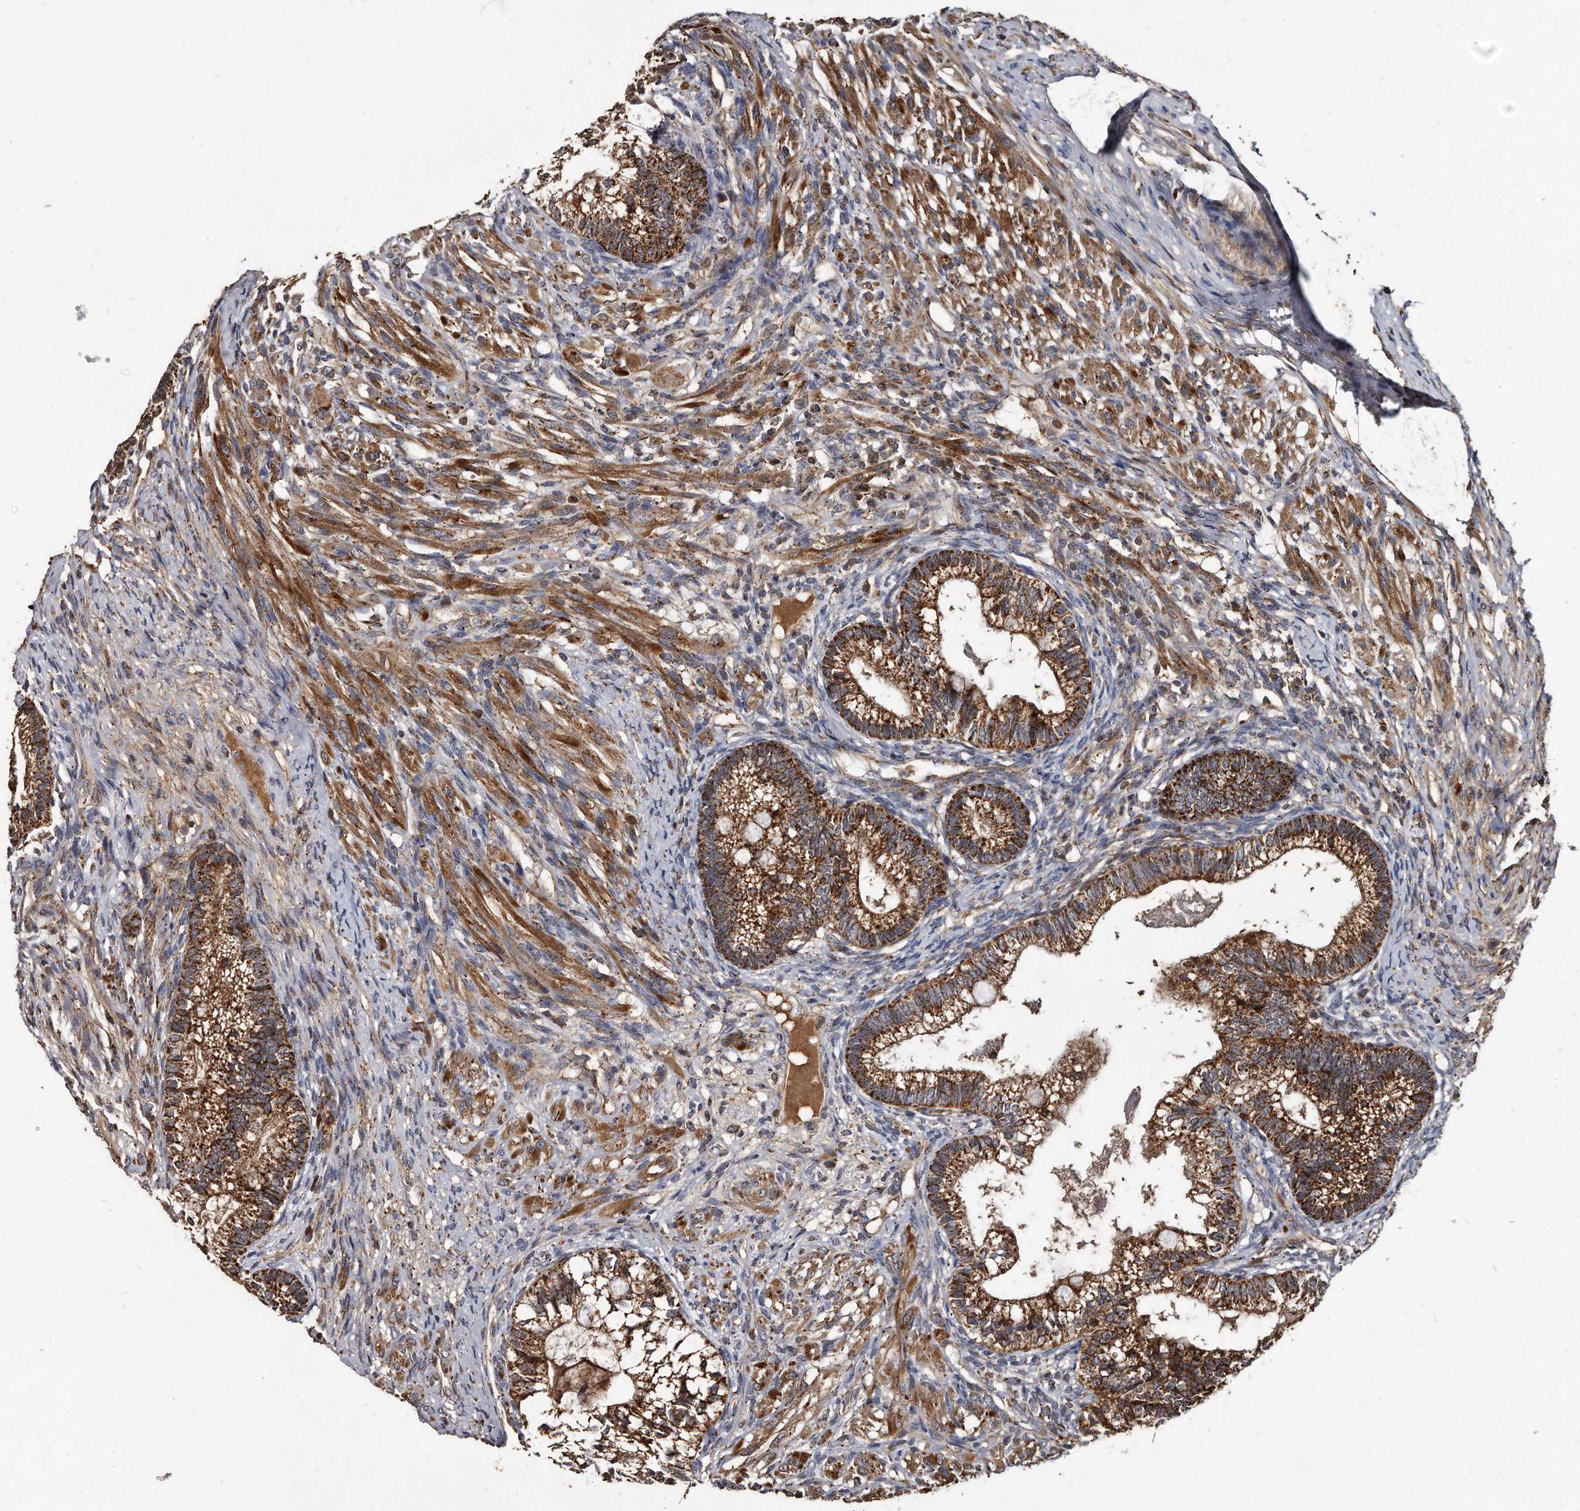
{"staining": {"intensity": "strong", "quantity": ">75%", "location": "cytoplasmic/membranous"}, "tissue": "testis cancer", "cell_type": "Tumor cells", "image_type": "cancer", "snomed": [{"axis": "morphology", "description": "Seminoma, NOS"}, {"axis": "morphology", "description": "Carcinoma, Embryonal, NOS"}, {"axis": "topography", "description": "Testis"}], "caption": "A micrograph of human testis cancer stained for a protein reveals strong cytoplasmic/membranous brown staining in tumor cells.", "gene": "FAM136A", "patient": {"sex": "male", "age": 28}}